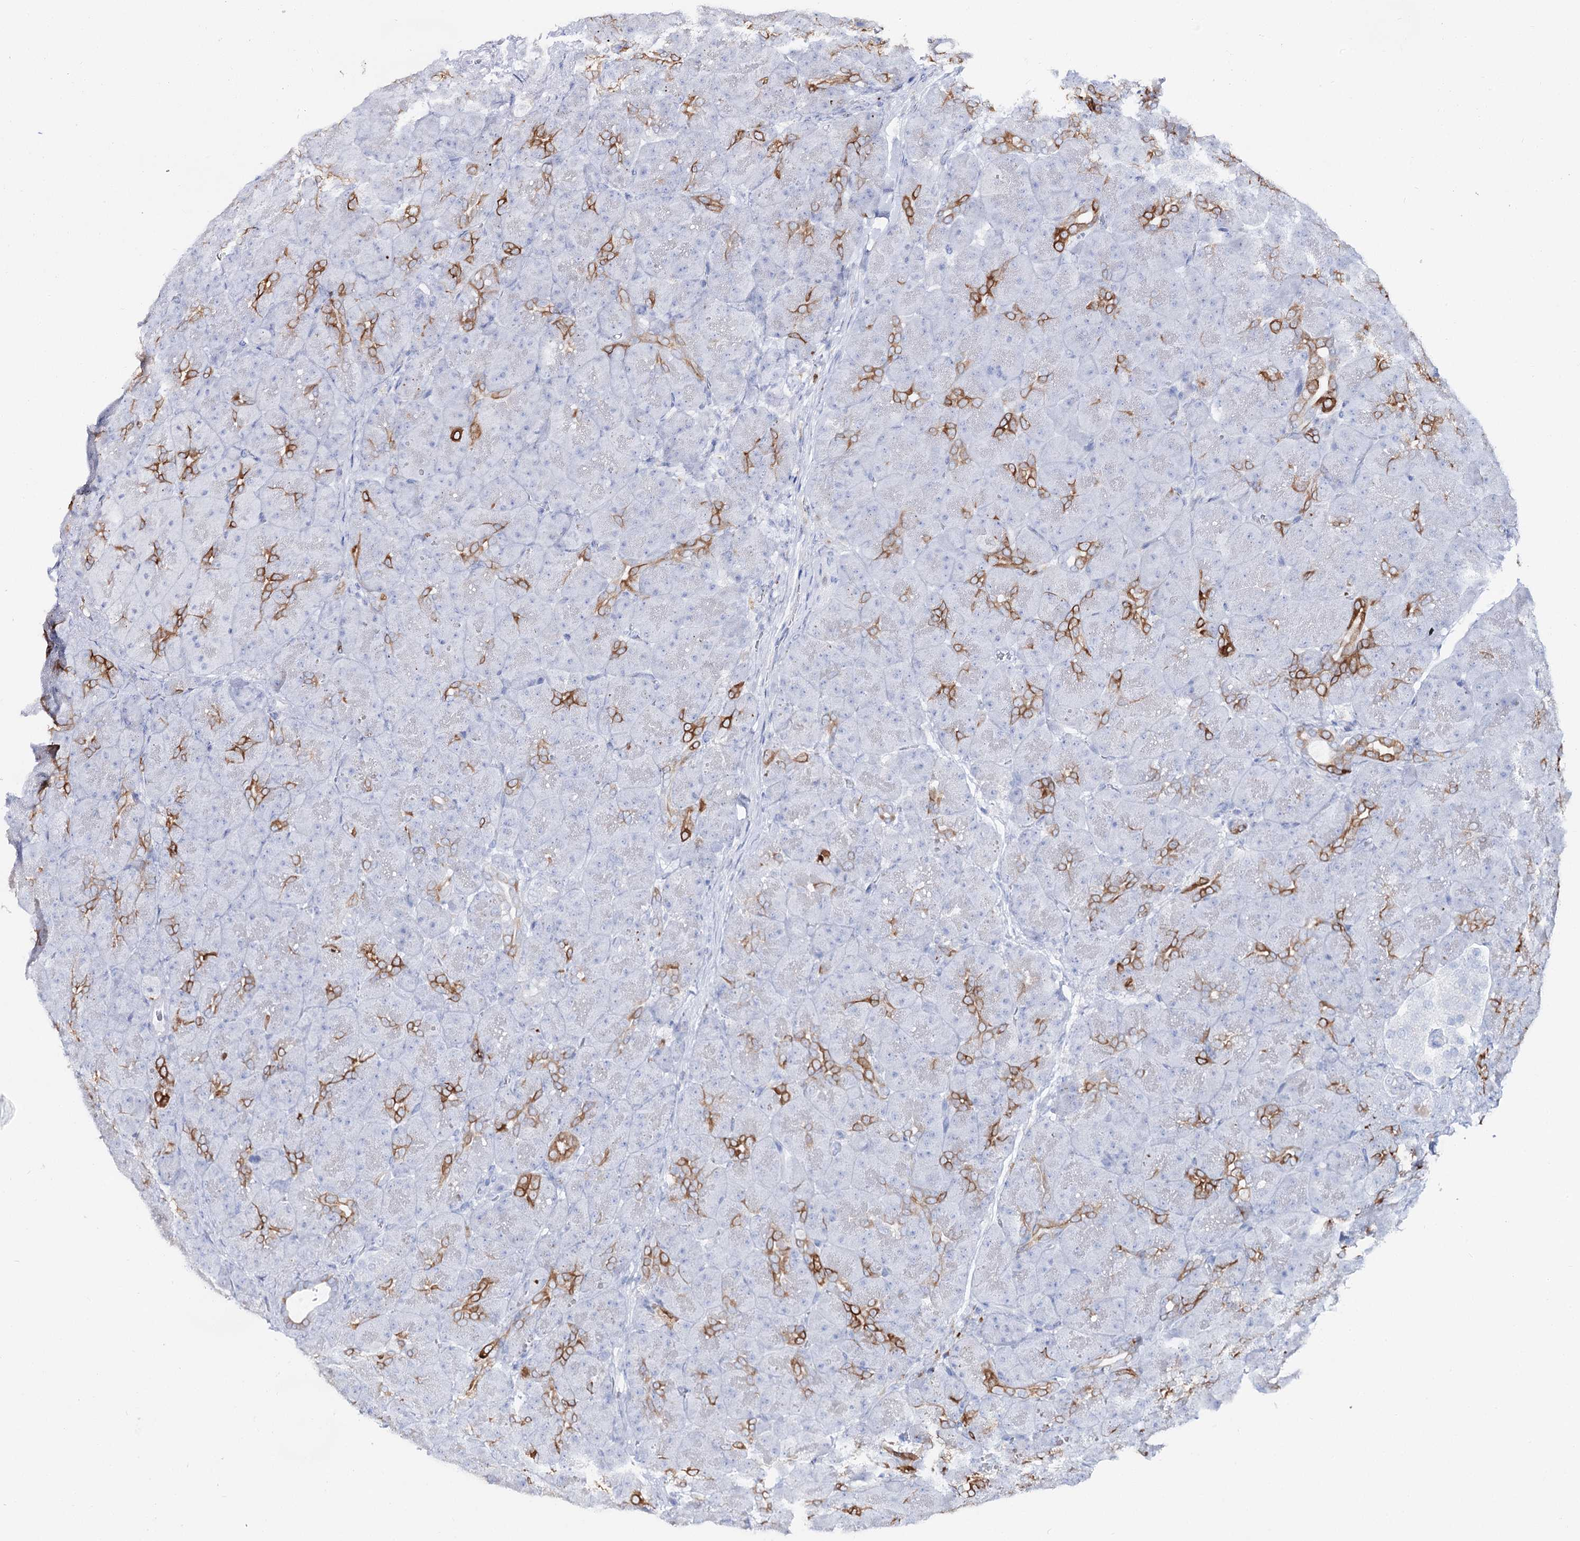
{"staining": {"intensity": "strong", "quantity": "<25%", "location": "cytoplasmic/membranous"}, "tissue": "pancreas", "cell_type": "Exocrine glandular cells", "image_type": "normal", "snomed": [{"axis": "morphology", "description": "Normal tissue, NOS"}, {"axis": "topography", "description": "Pancreas"}], "caption": "Strong cytoplasmic/membranous expression for a protein is appreciated in approximately <25% of exocrine glandular cells of benign pancreas using immunohistochemistry (IHC).", "gene": "SLC3A1", "patient": {"sex": "male", "age": 66}}